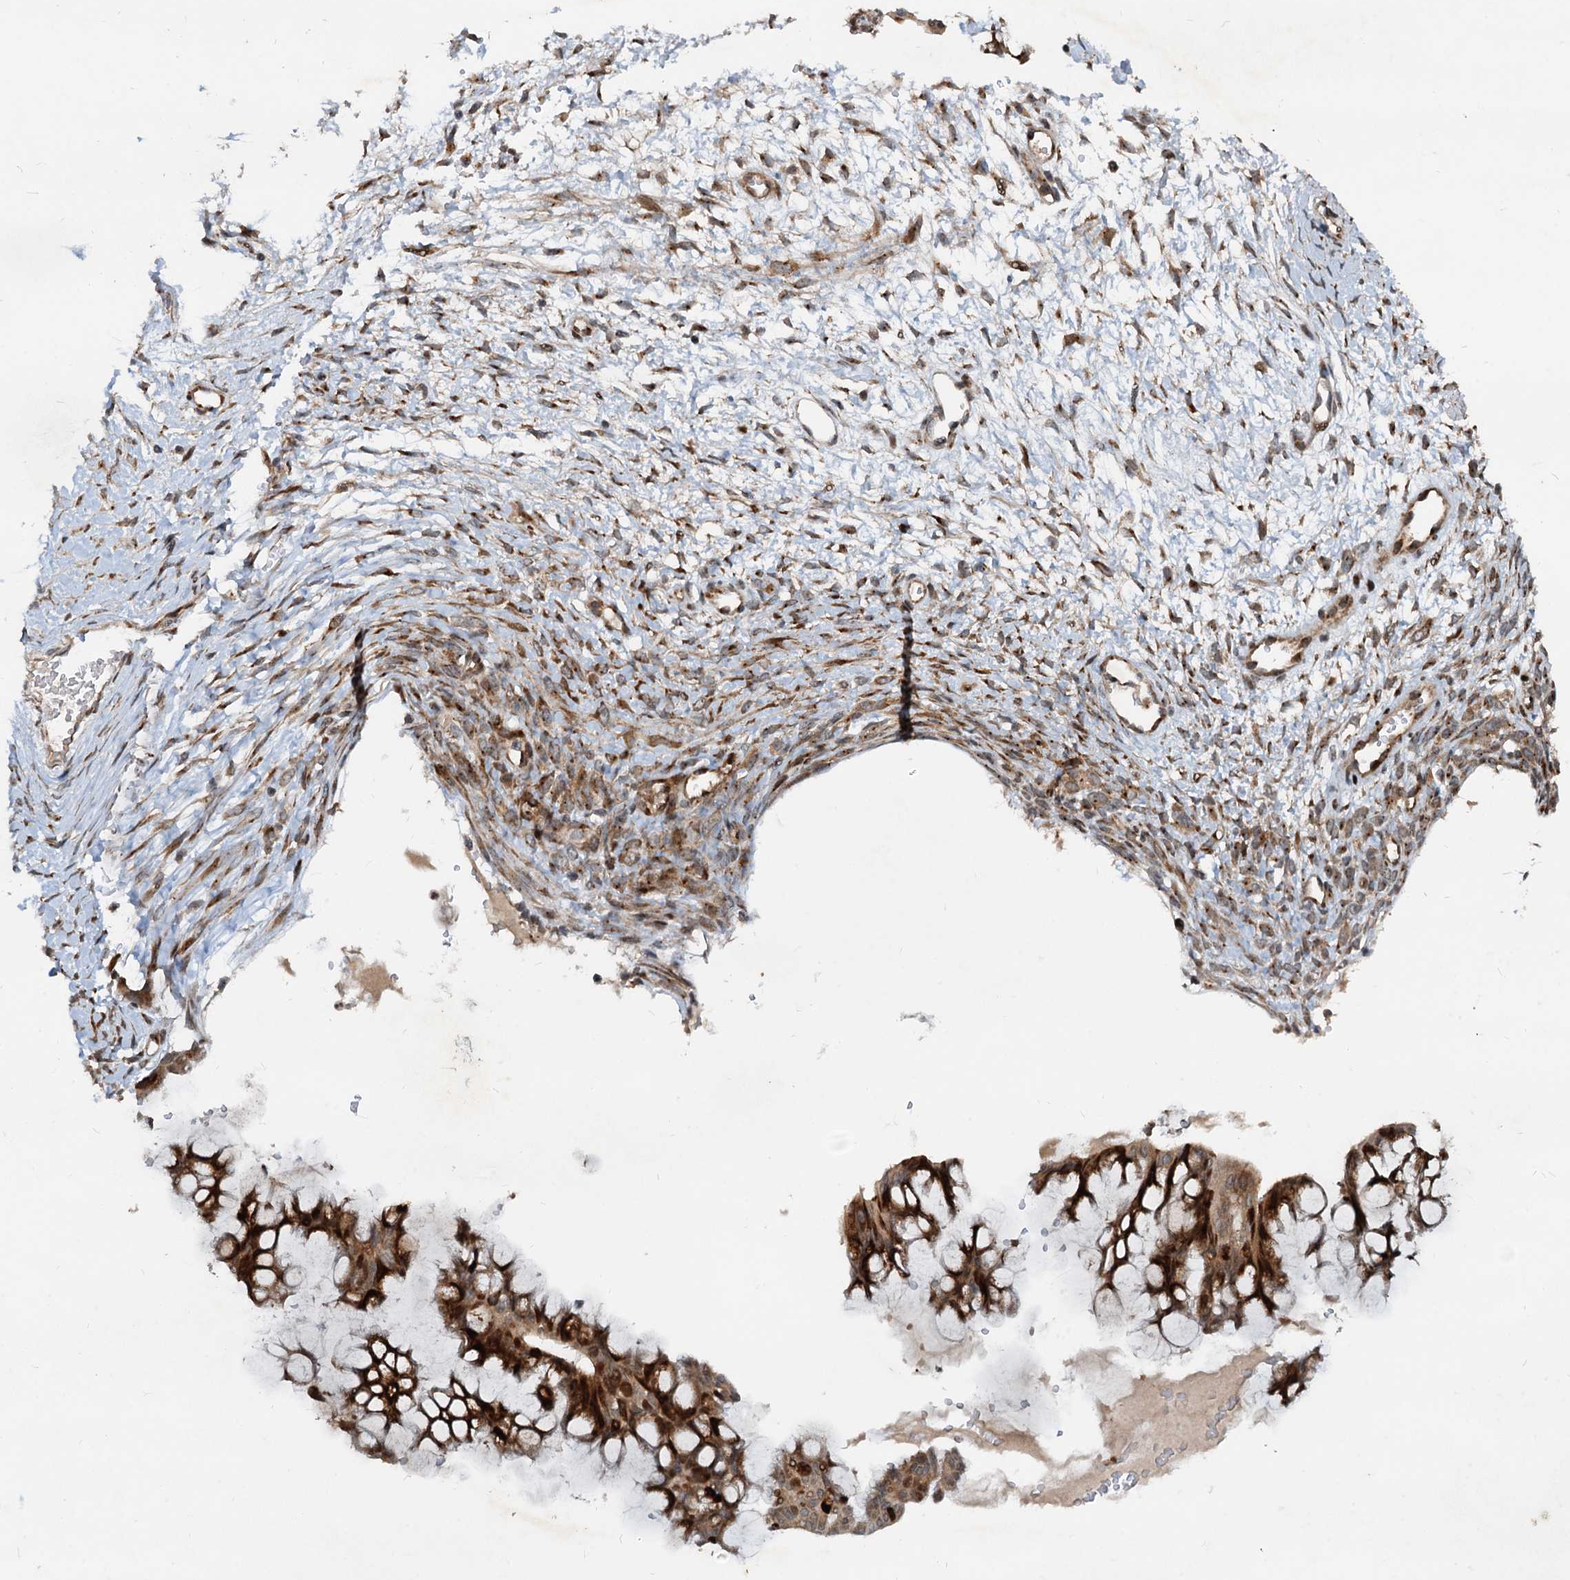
{"staining": {"intensity": "moderate", "quantity": ">75%", "location": "cytoplasmic/membranous"}, "tissue": "ovarian cancer", "cell_type": "Tumor cells", "image_type": "cancer", "snomed": [{"axis": "morphology", "description": "Cystadenocarcinoma, mucinous, NOS"}, {"axis": "topography", "description": "Ovary"}], "caption": "Protein expression by immunohistochemistry (IHC) shows moderate cytoplasmic/membranous expression in approximately >75% of tumor cells in ovarian mucinous cystadenocarcinoma. (IHC, brightfield microscopy, high magnification).", "gene": "CEP68", "patient": {"sex": "female", "age": 73}}